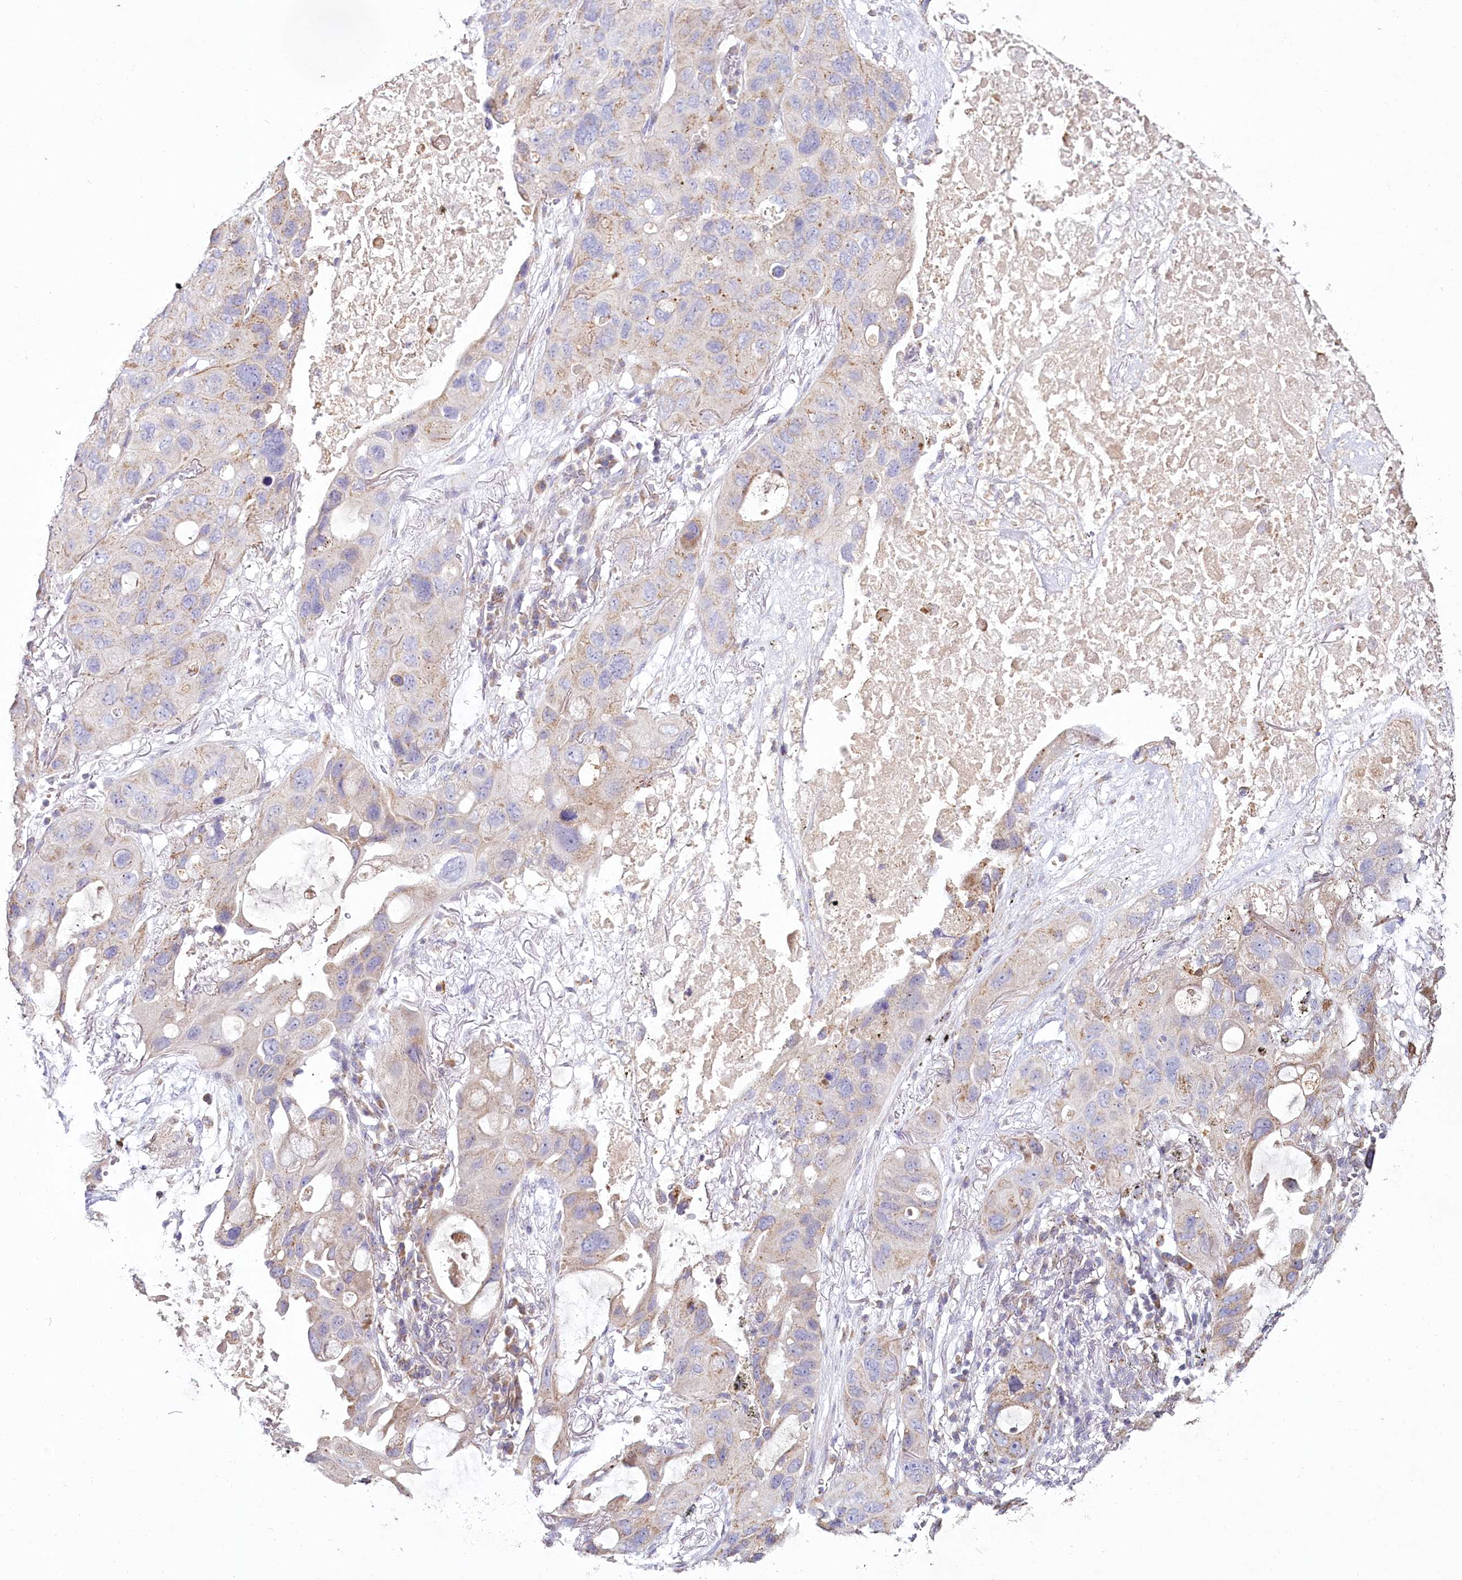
{"staining": {"intensity": "weak", "quantity": "<25%", "location": "cytoplasmic/membranous"}, "tissue": "lung cancer", "cell_type": "Tumor cells", "image_type": "cancer", "snomed": [{"axis": "morphology", "description": "Squamous cell carcinoma, NOS"}, {"axis": "topography", "description": "Lung"}], "caption": "A high-resolution histopathology image shows IHC staining of lung cancer (squamous cell carcinoma), which demonstrates no significant expression in tumor cells.", "gene": "ACOX2", "patient": {"sex": "female", "age": 73}}